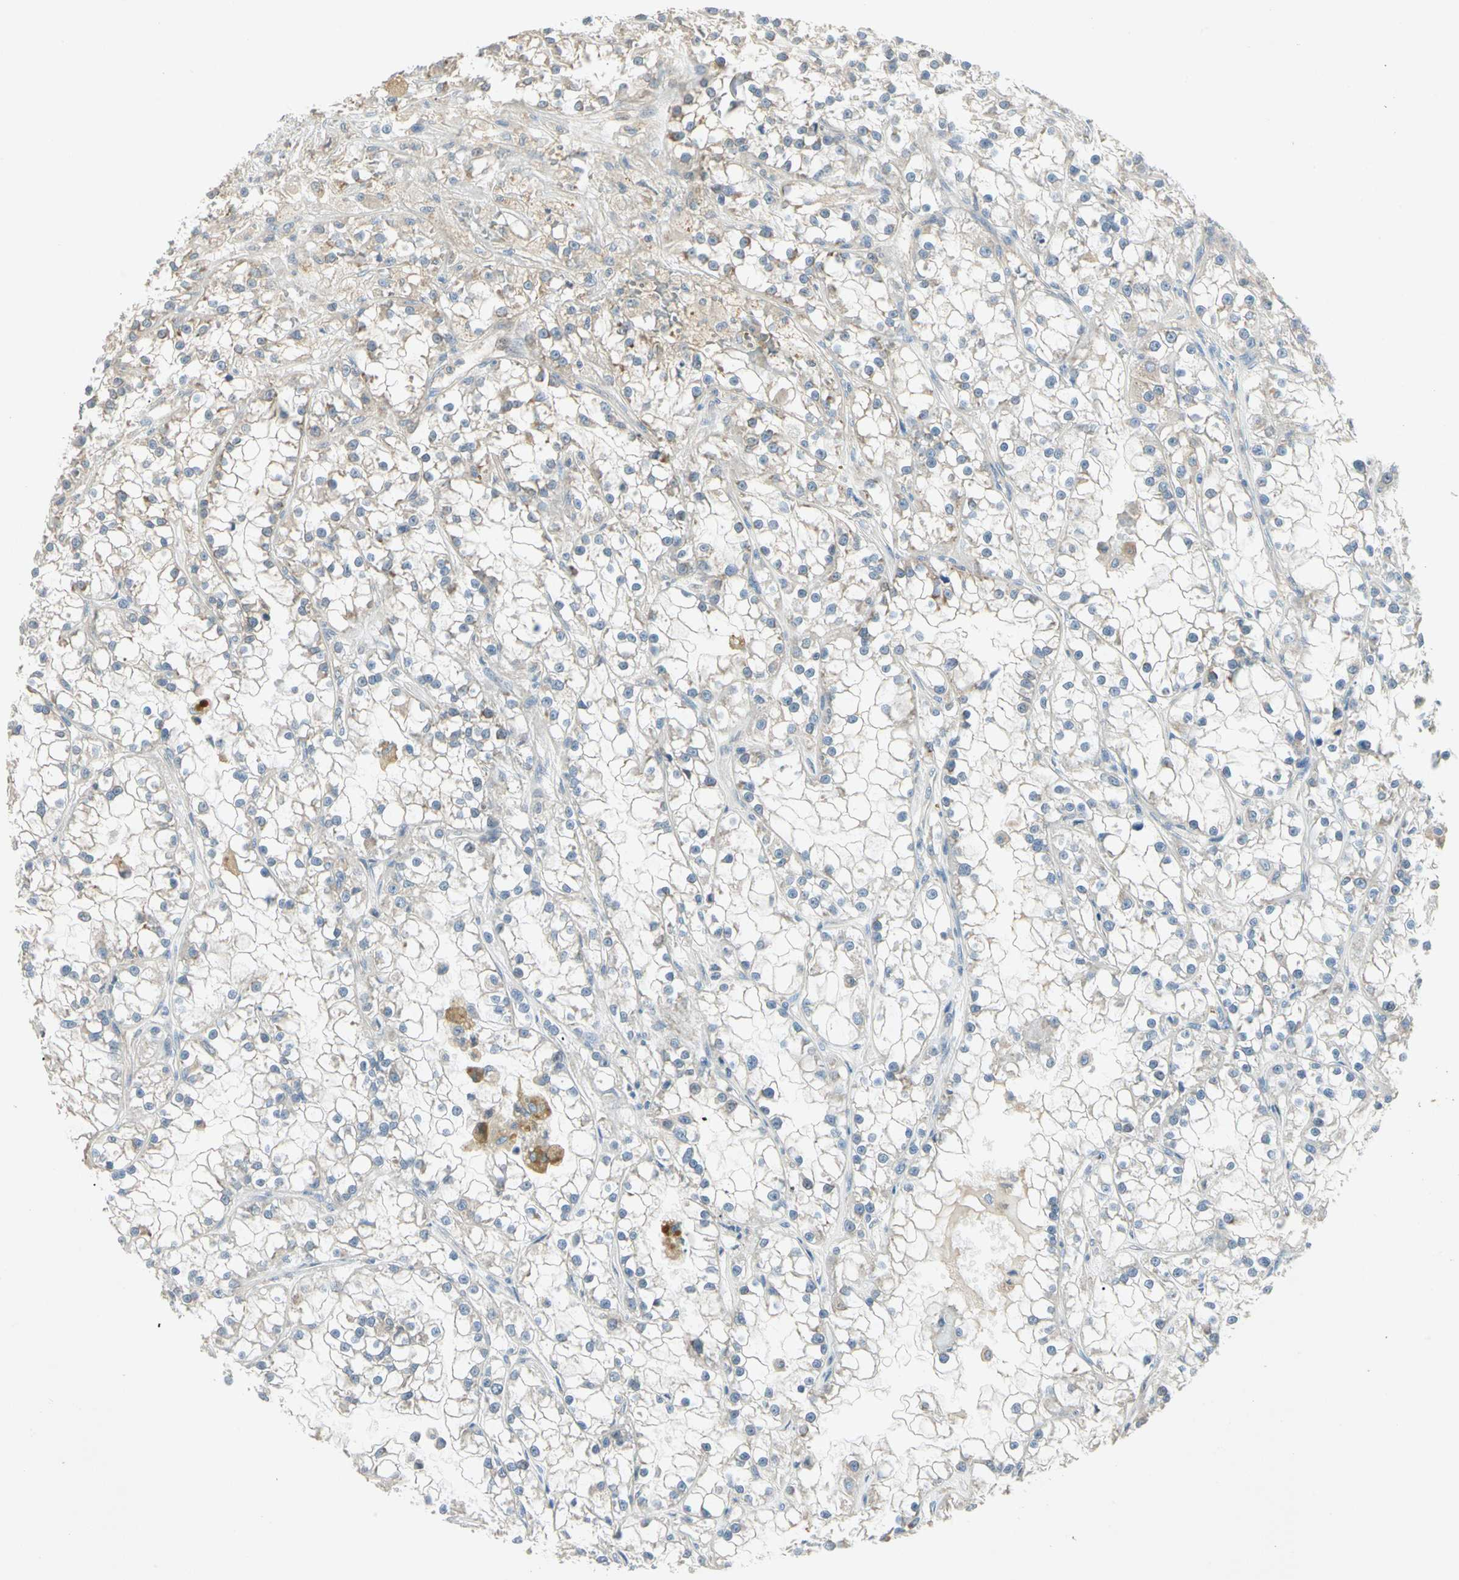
{"staining": {"intensity": "negative", "quantity": "none", "location": "none"}, "tissue": "renal cancer", "cell_type": "Tumor cells", "image_type": "cancer", "snomed": [{"axis": "morphology", "description": "Adenocarcinoma, NOS"}, {"axis": "topography", "description": "Kidney"}], "caption": "High magnification brightfield microscopy of renal cancer stained with DAB (brown) and counterstained with hematoxylin (blue): tumor cells show no significant staining. (Brightfield microscopy of DAB (3,3'-diaminobenzidine) IHC at high magnification).", "gene": "IL1R1", "patient": {"sex": "female", "age": 52}}